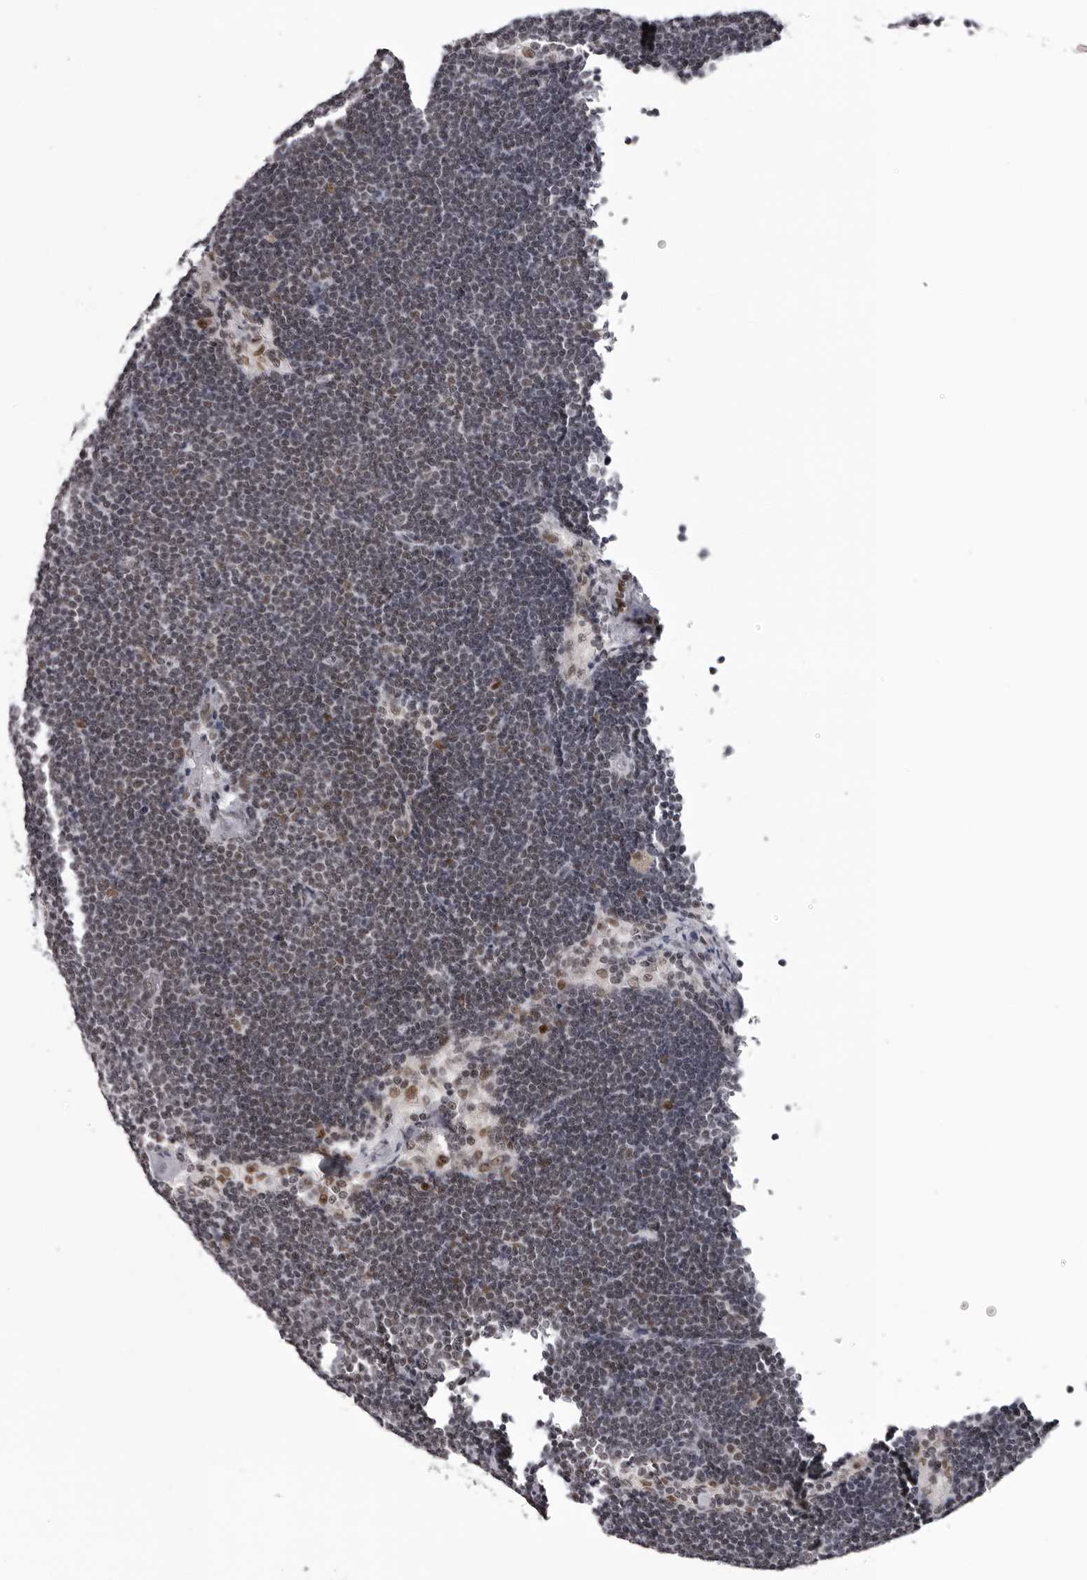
{"staining": {"intensity": "moderate", "quantity": "25%-75%", "location": "nuclear"}, "tissue": "lymph node", "cell_type": "Germinal center cells", "image_type": "normal", "snomed": [{"axis": "morphology", "description": "Normal tissue, NOS"}, {"axis": "topography", "description": "Lymph node"}], "caption": "DAB (3,3'-diaminobenzidine) immunohistochemical staining of benign lymph node exhibits moderate nuclear protein expression in about 25%-75% of germinal center cells. Immunohistochemistry (ihc) stains the protein of interest in brown and the nuclei are stained blue.", "gene": "HEXIM2", "patient": {"sex": "male", "age": 63}}